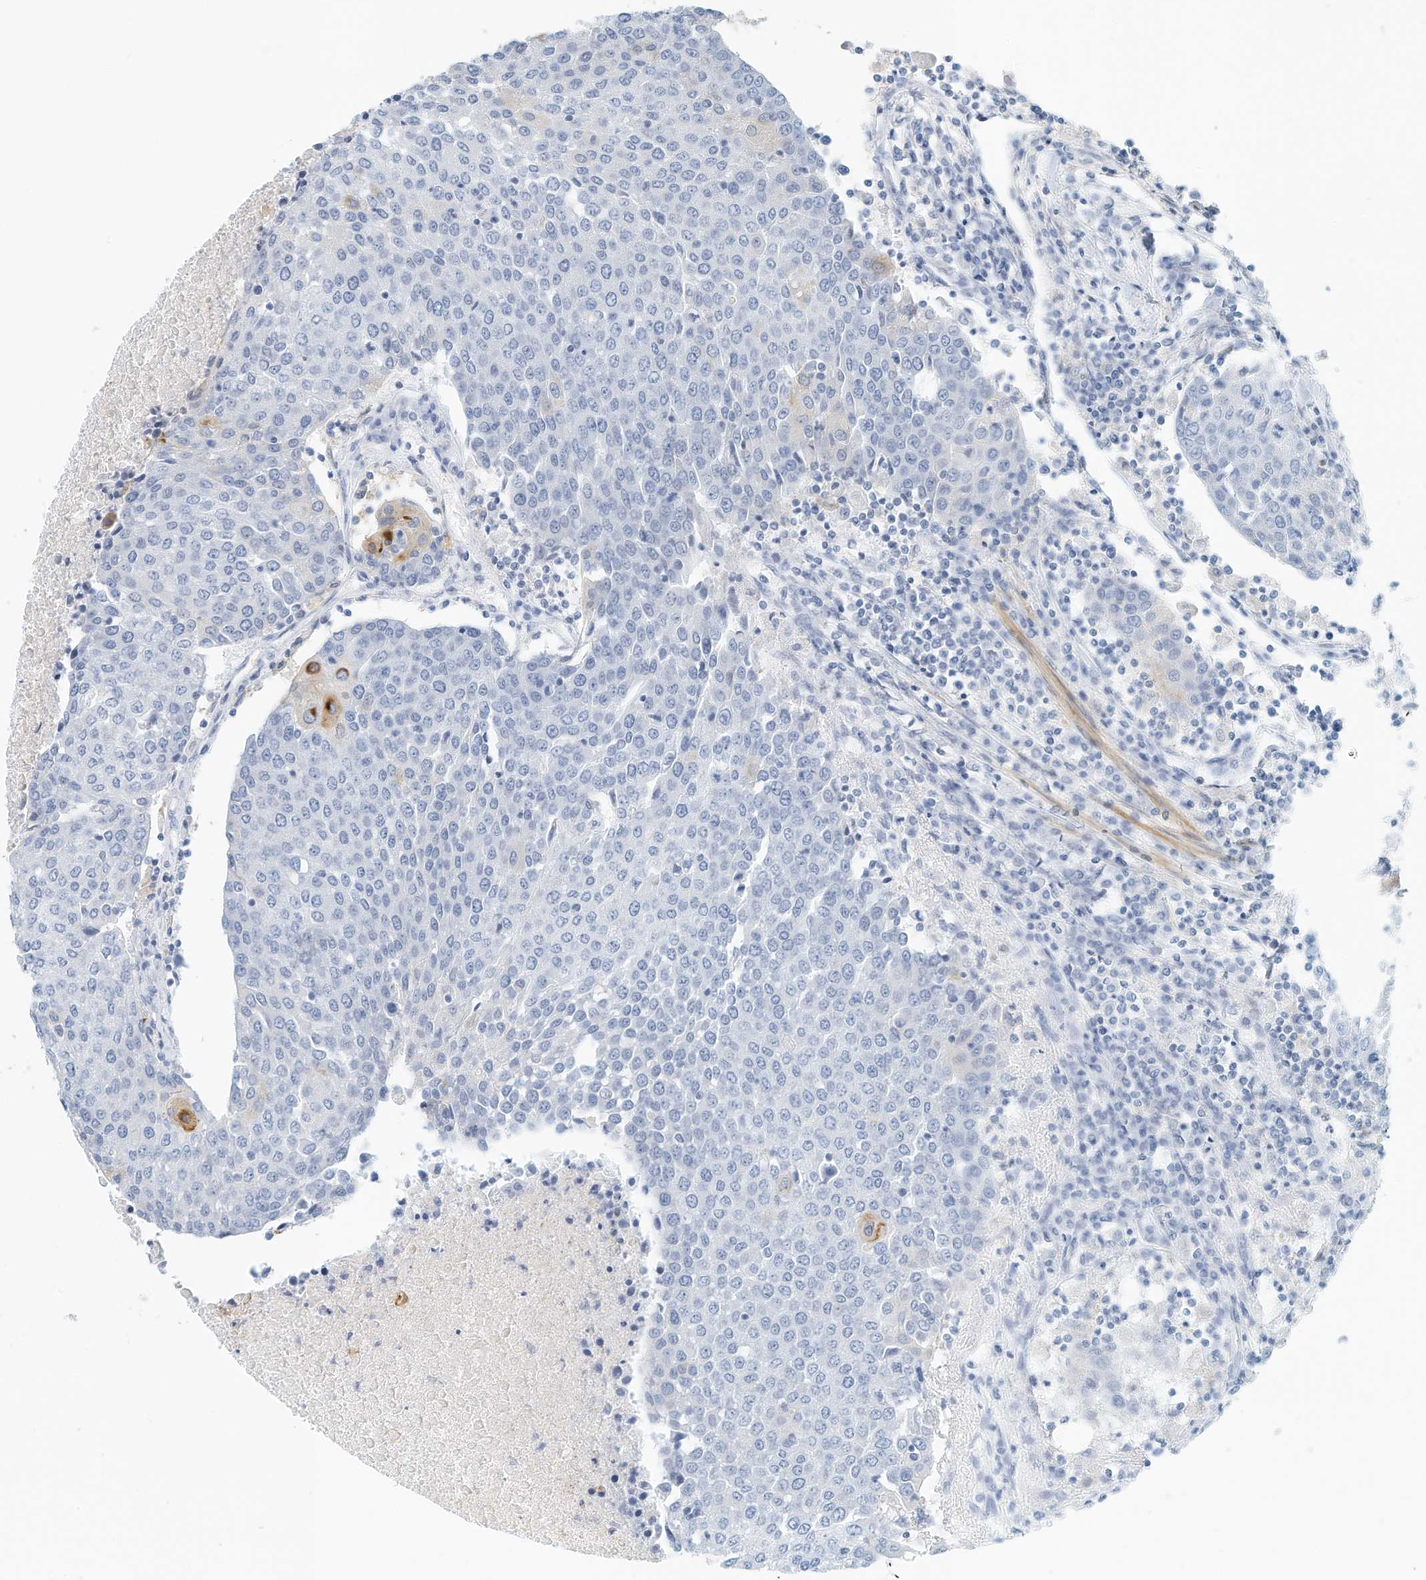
{"staining": {"intensity": "negative", "quantity": "none", "location": "none"}, "tissue": "urothelial cancer", "cell_type": "Tumor cells", "image_type": "cancer", "snomed": [{"axis": "morphology", "description": "Urothelial carcinoma, High grade"}, {"axis": "topography", "description": "Urinary bladder"}], "caption": "Immunohistochemistry (IHC) image of urothelial carcinoma (high-grade) stained for a protein (brown), which exhibits no expression in tumor cells.", "gene": "MICAL1", "patient": {"sex": "female", "age": 85}}